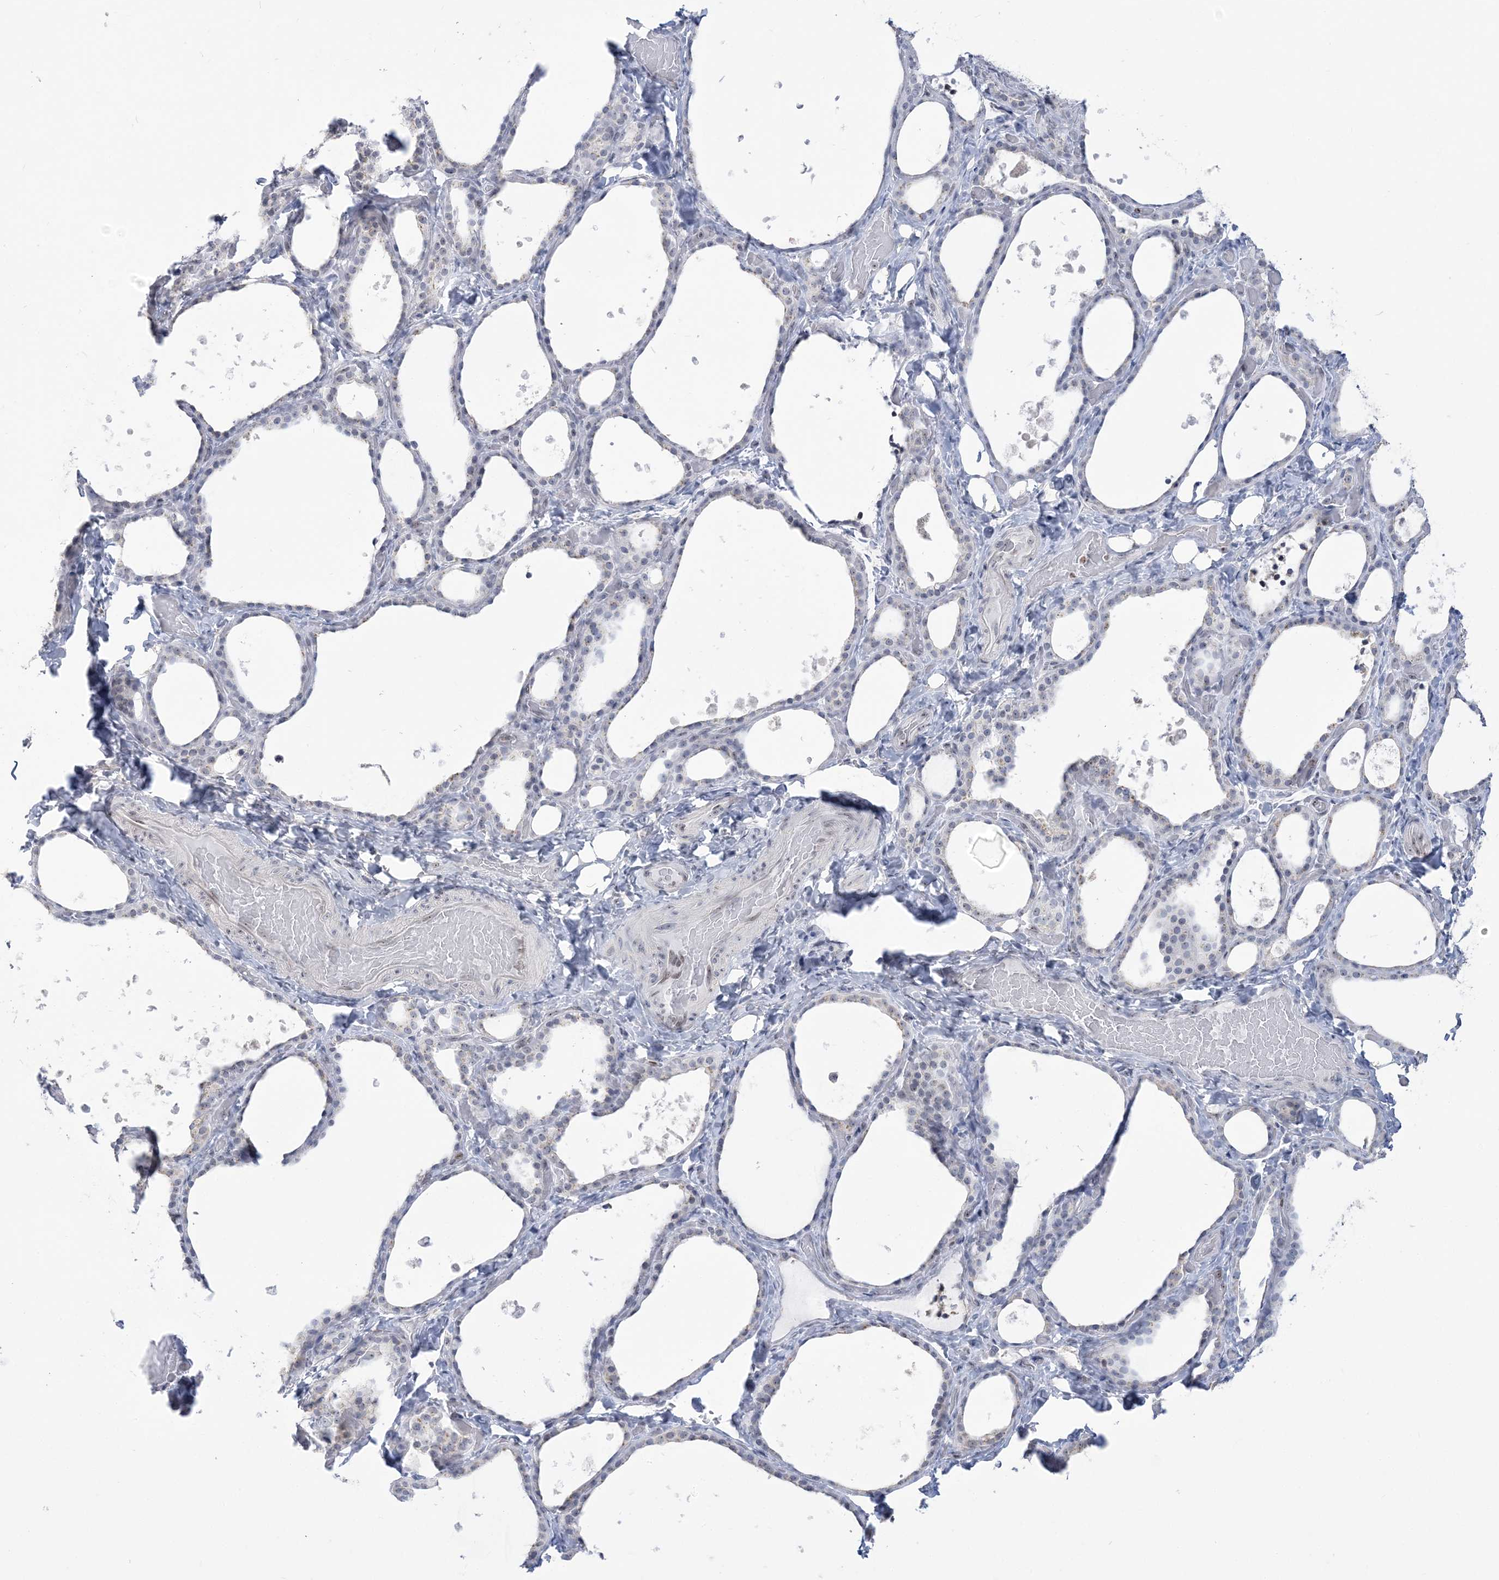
{"staining": {"intensity": "weak", "quantity": "25%-75%", "location": "cytoplasmic/membranous"}, "tissue": "thyroid gland", "cell_type": "Glandular cells", "image_type": "normal", "snomed": [{"axis": "morphology", "description": "Normal tissue, NOS"}, {"axis": "topography", "description": "Thyroid gland"}], "caption": "Protein analysis of normal thyroid gland reveals weak cytoplasmic/membranous expression in approximately 25%-75% of glandular cells.", "gene": "DDX21", "patient": {"sex": "female", "age": 44}}